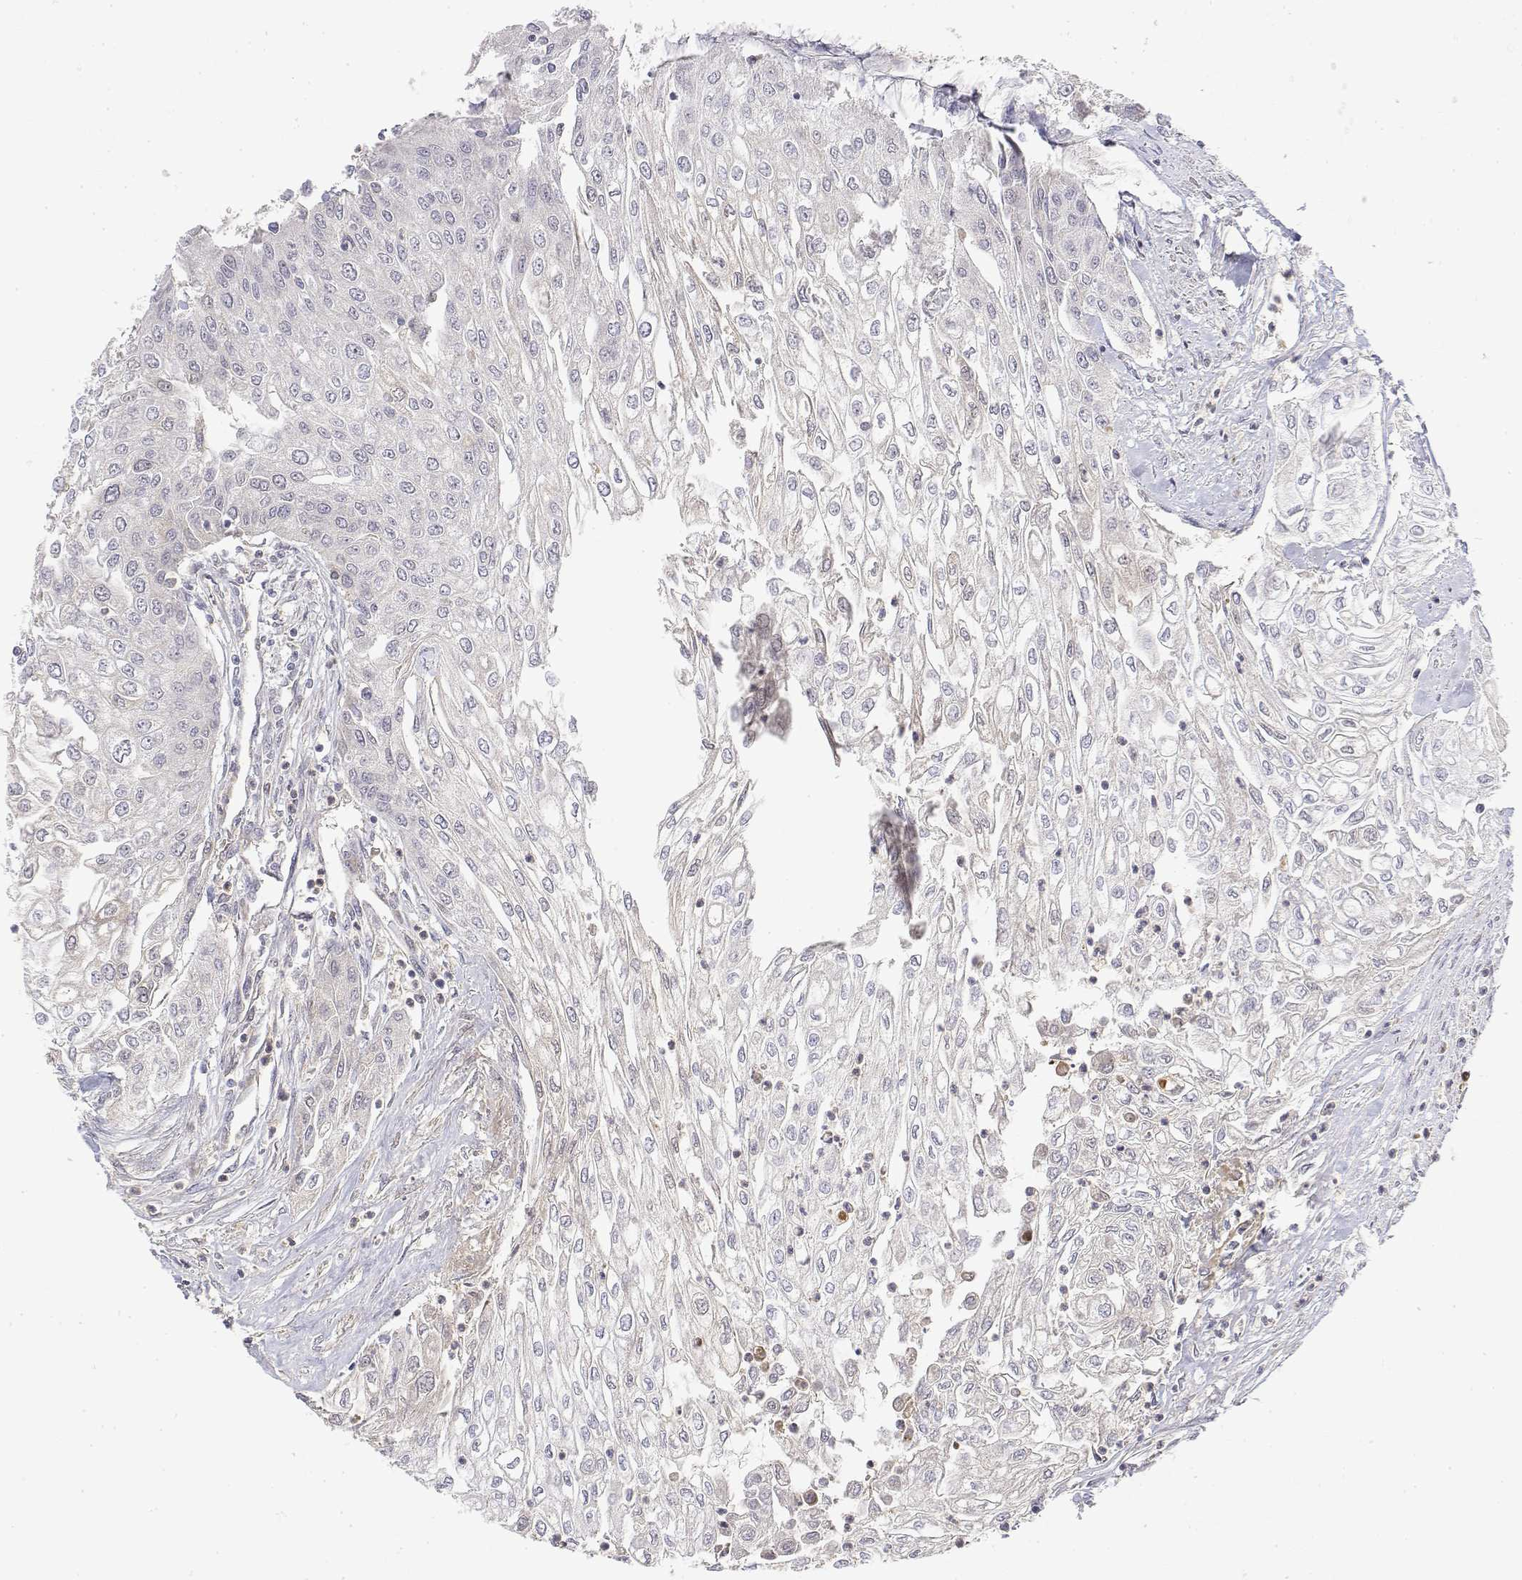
{"staining": {"intensity": "negative", "quantity": "none", "location": "none"}, "tissue": "urothelial cancer", "cell_type": "Tumor cells", "image_type": "cancer", "snomed": [{"axis": "morphology", "description": "Urothelial carcinoma, High grade"}, {"axis": "topography", "description": "Urinary bladder"}], "caption": "Tumor cells are negative for protein expression in human urothelial cancer. (DAB (3,3'-diaminobenzidine) immunohistochemistry with hematoxylin counter stain).", "gene": "IGFBP4", "patient": {"sex": "male", "age": 62}}